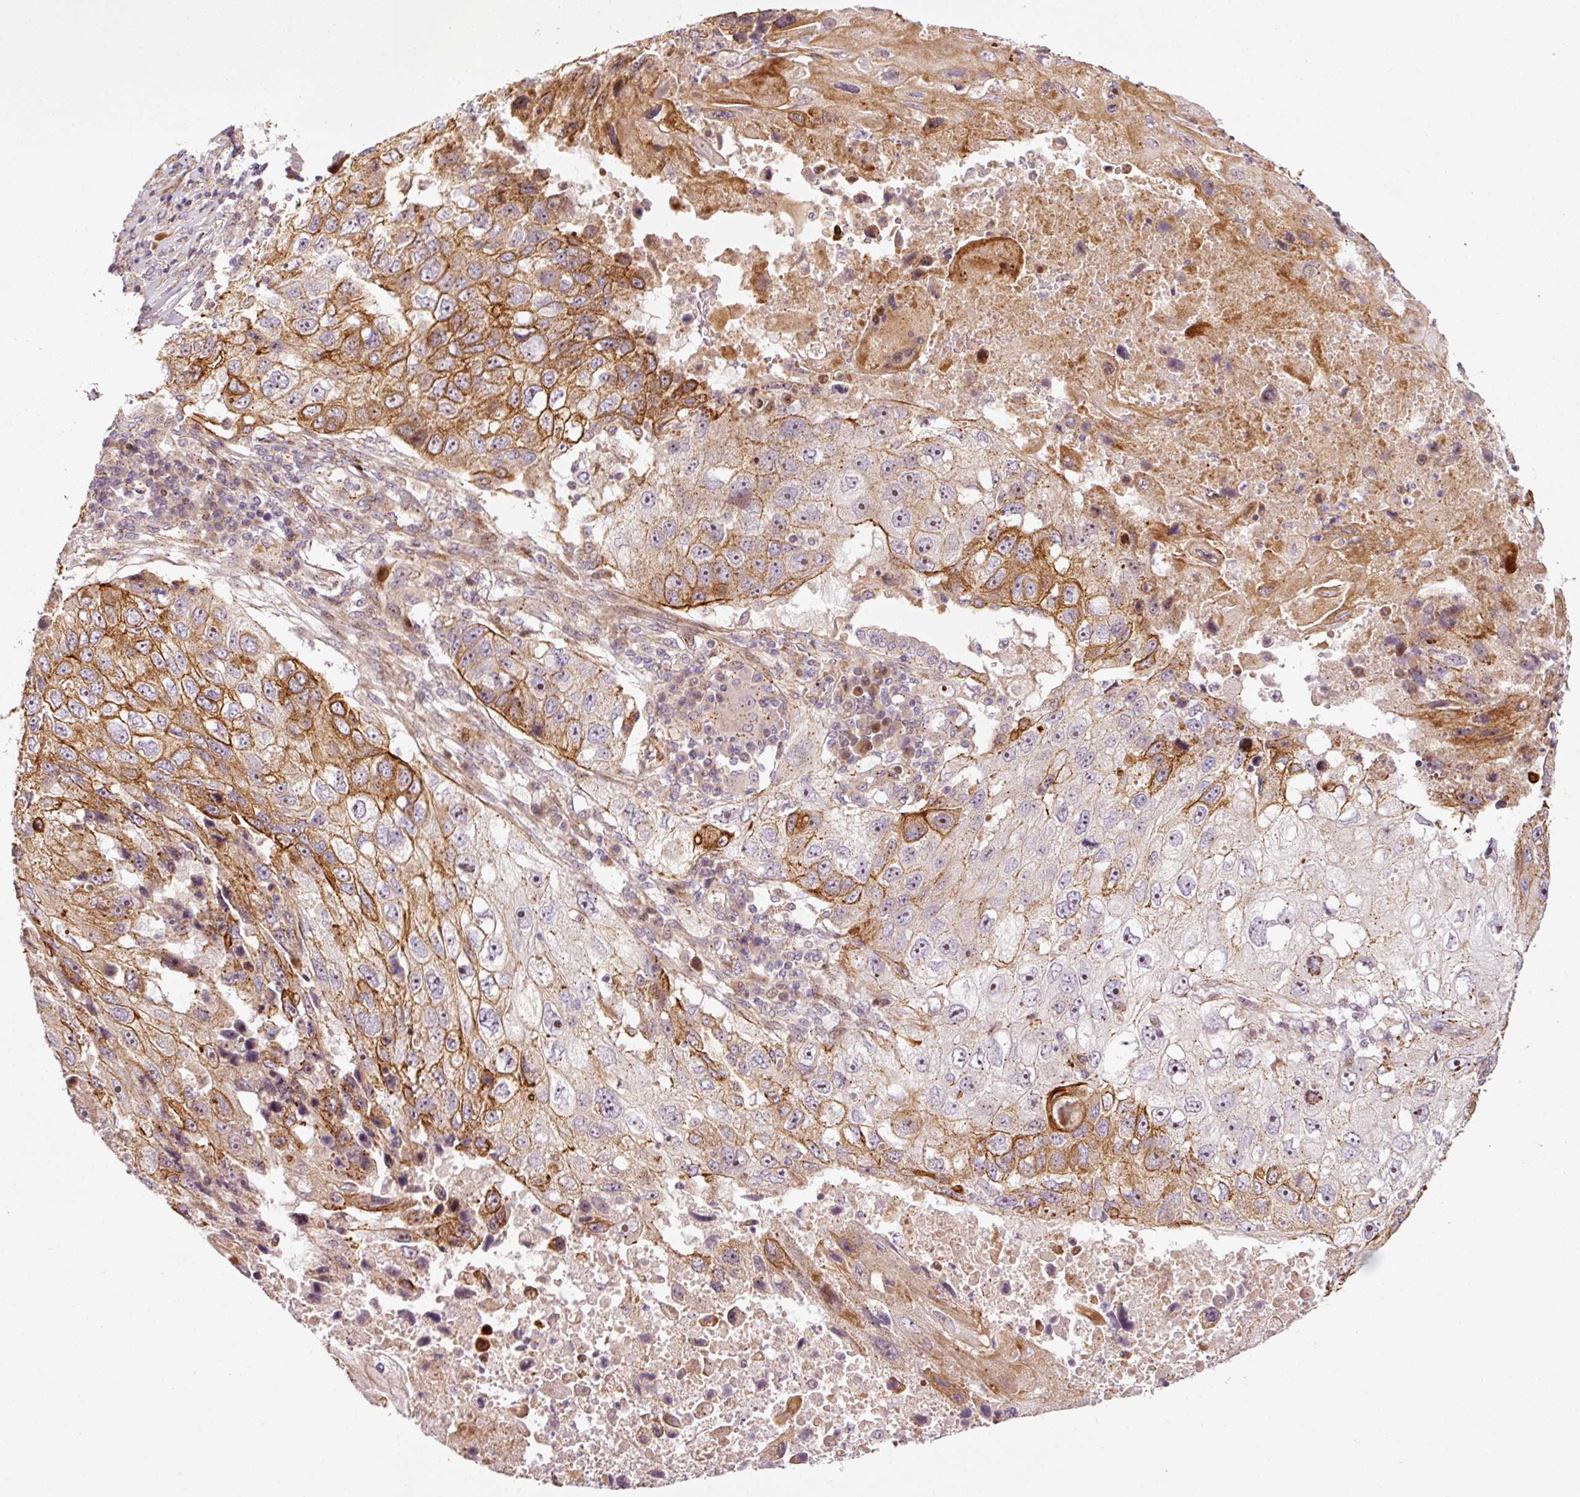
{"staining": {"intensity": "moderate", "quantity": "25%-75%", "location": "cytoplasmic/membranous,nuclear"}, "tissue": "lung cancer", "cell_type": "Tumor cells", "image_type": "cancer", "snomed": [{"axis": "morphology", "description": "Squamous cell carcinoma, NOS"}, {"axis": "topography", "description": "Lung"}], "caption": "Protein analysis of lung squamous cell carcinoma tissue demonstrates moderate cytoplasmic/membranous and nuclear positivity in approximately 25%-75% of tumor cells.", "gene": "ANKRD20A1", "patient": {"sex": "male", "age": 61}}